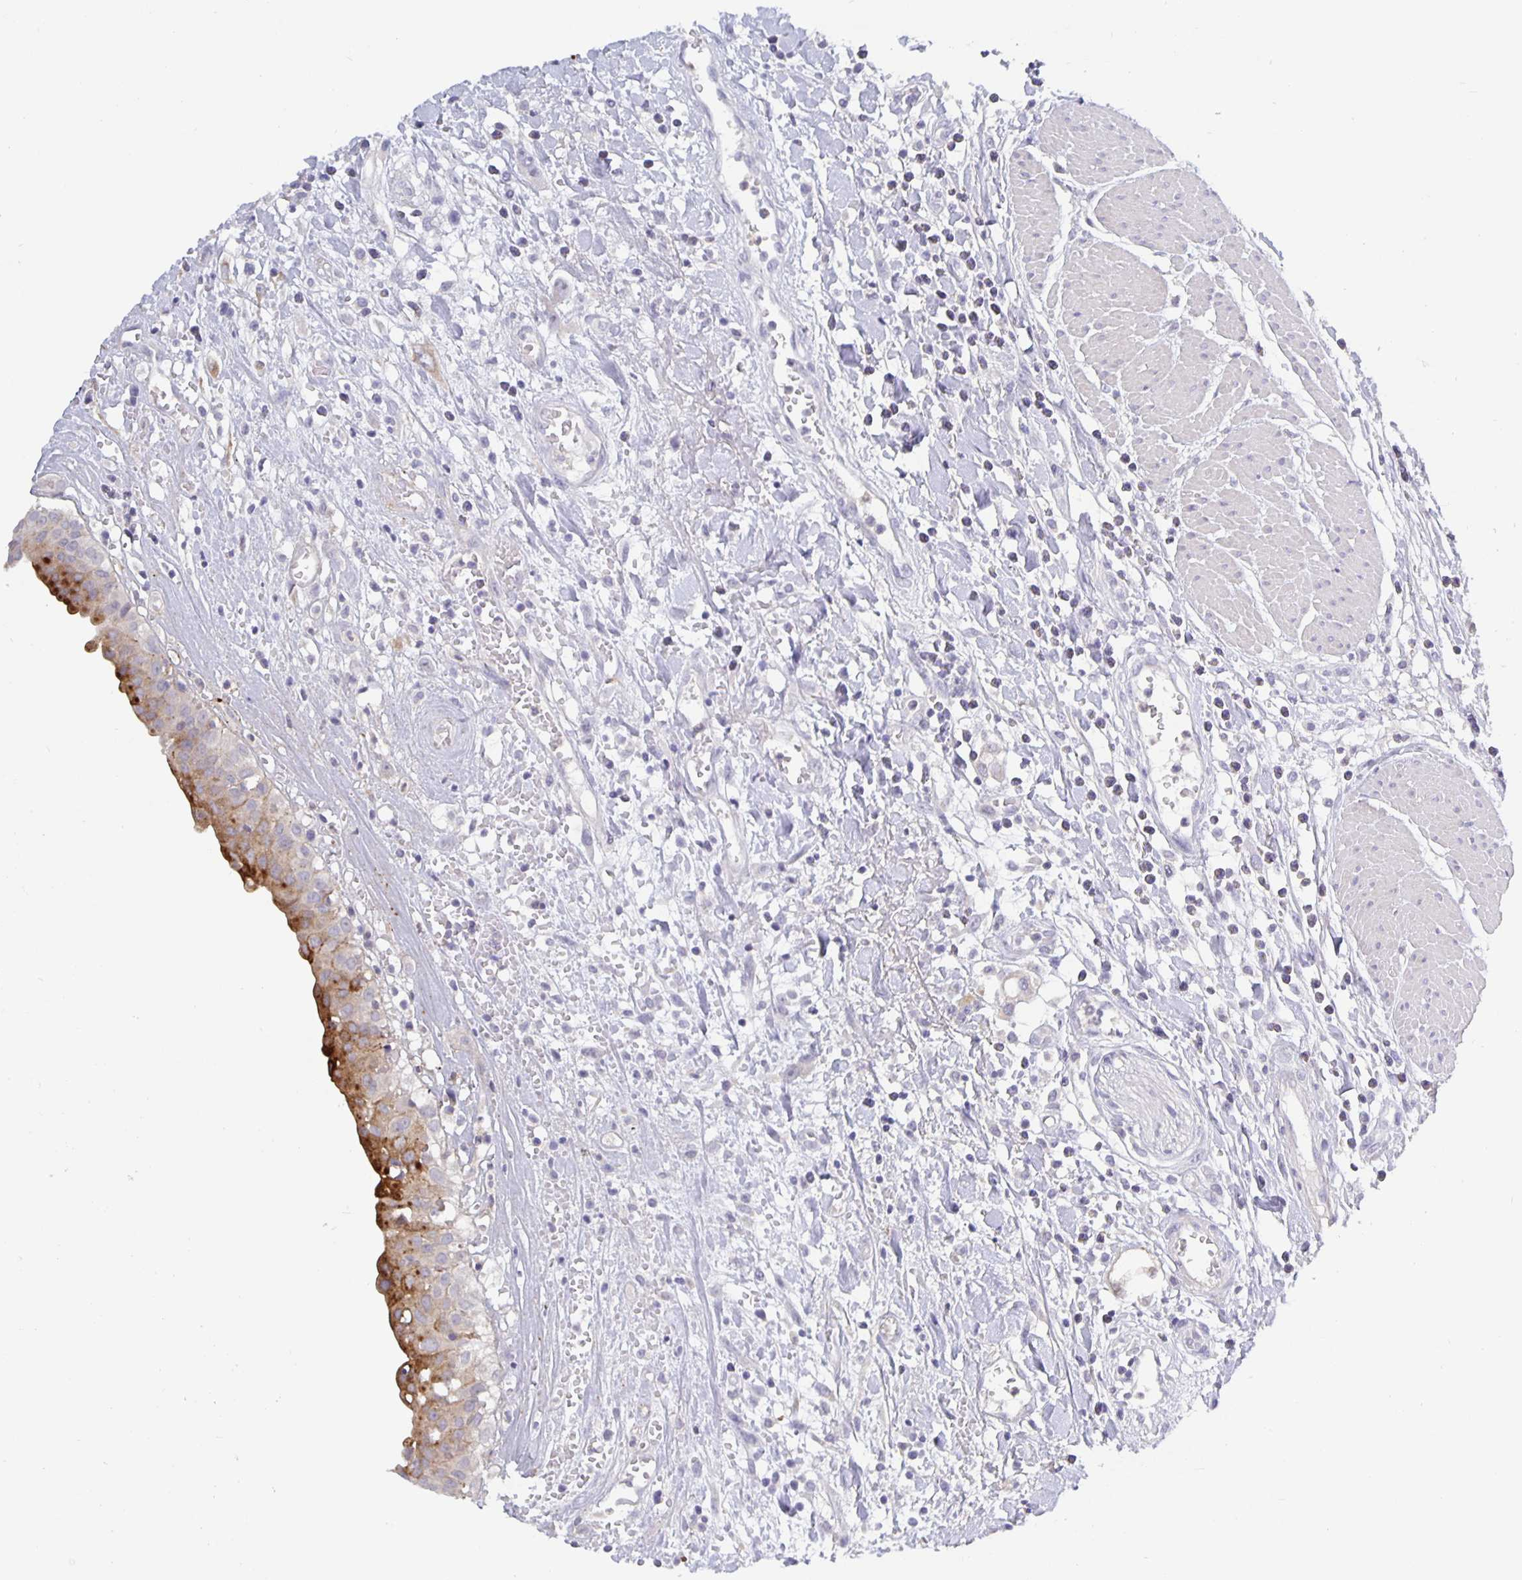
{"staining": {"intensity": "strong", "quantity": "<25%", "location": "cytoplasmic/membranous"}, "tissue": "urinary bladder", "cell_type": "Urothelial cells", "image_type": "normal", "snomed": [{"axis": "morphology", "description": "Normal tissue, NOS"}, {"axis": "topography", "description": "Urinary bladder"}], "caption": "An immunohistochemistry micrograph of normal tissue is shown. Protein staining in brown highlights strong cytoplasmic/membranous positivity in urinary bladder within urothelial cells.", "gene": "GDF15", "patient": {"sex": "male", "age": 64}}